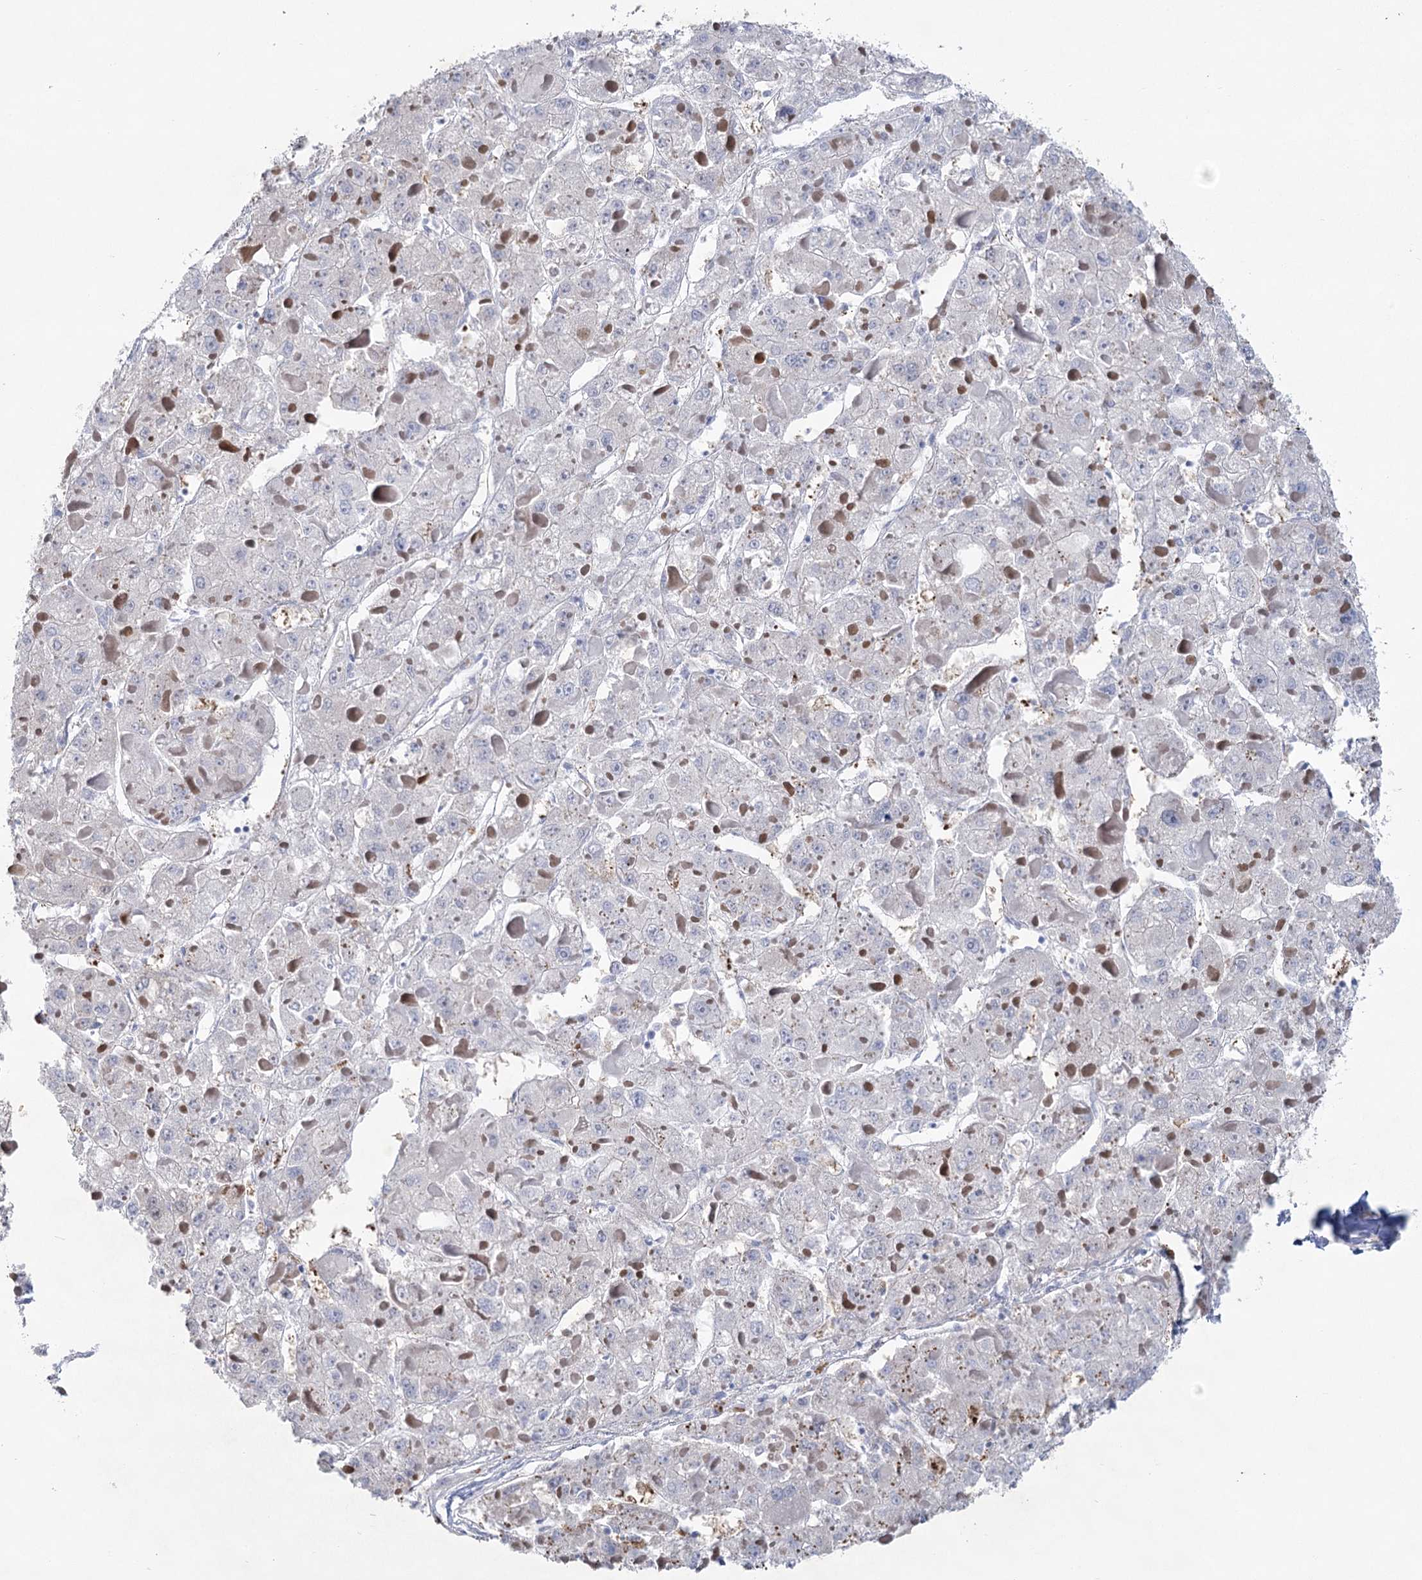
{"staining": {"intensity": "negative", "quantity": "none", "location": "none"}, "tissue": "liver cancer", "cell_type": "Tumor cells", "image_type": "cancer", "snomed": [{"axis": "morphology", "description": "Carcinoma, Hepatocellular, NOS"}, {"axis": "topography", "description": "Liver"}], "caption": "A high-resolution photomicrograph shows immunohistochemistry (IHC) staining of liver cancer (hepatocellular carcinoma), which reveals no significant positivity in tumor cells.", "gene": "CCDC88A", "patient": {"sex": "female", "age": 73}}